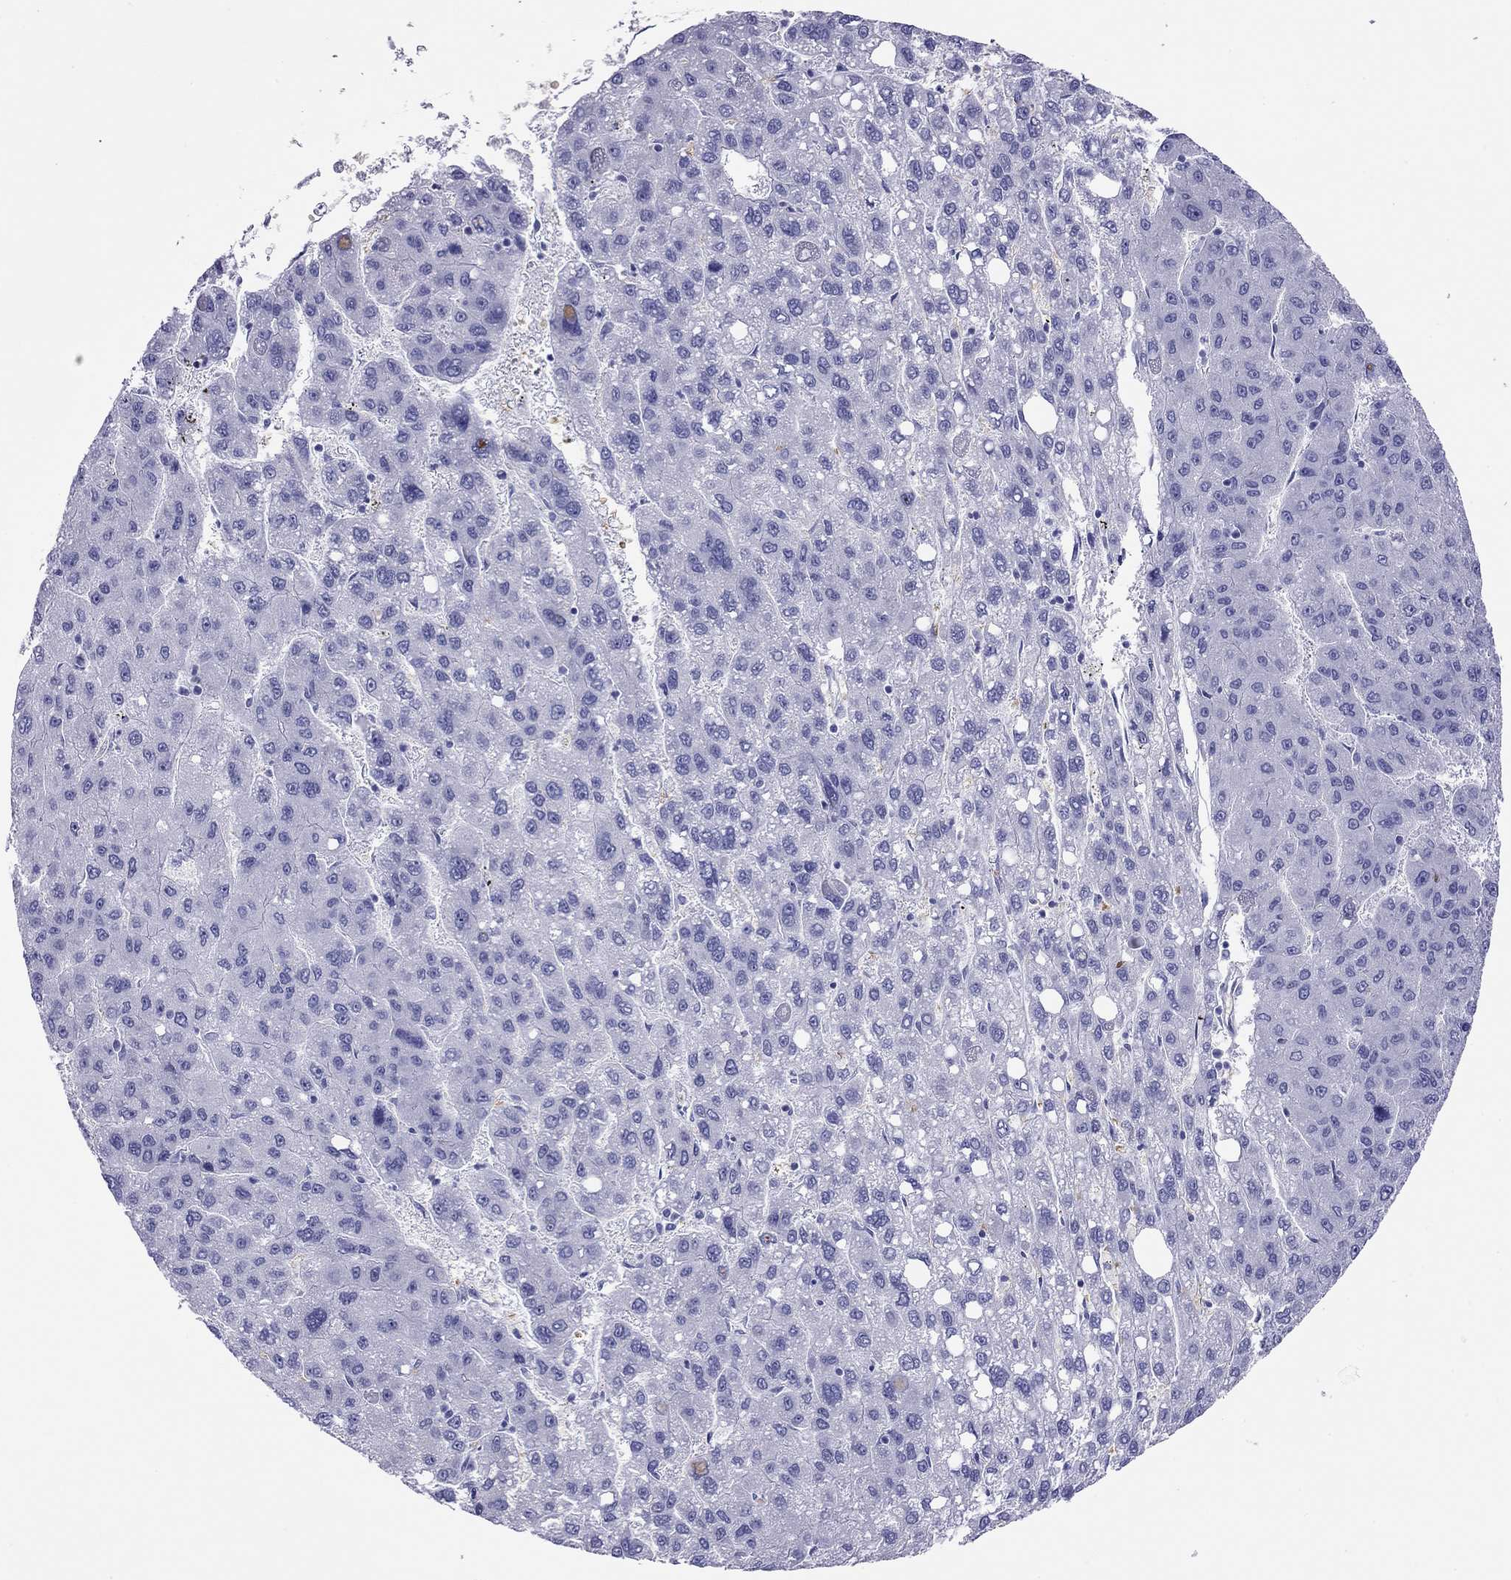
{"staining": {"intensity": "negative", "quantity": "none", "location": "none"}, "tissue": "liver cancer", "cell_type": "Tumor cells", "image_type": "cancer", "snomed": [{"axis": "morphology", "description": "Carcinoma, Hepatocellular, NOS"}, {"axis": "topography", "description": "Liver"}], "caption": "Image shows no significant protein staining in tumor cells of hepatocellular carcinoma (liver).", "gene": "PTPRN", "patient": {"sex": "female", "age": 82}}